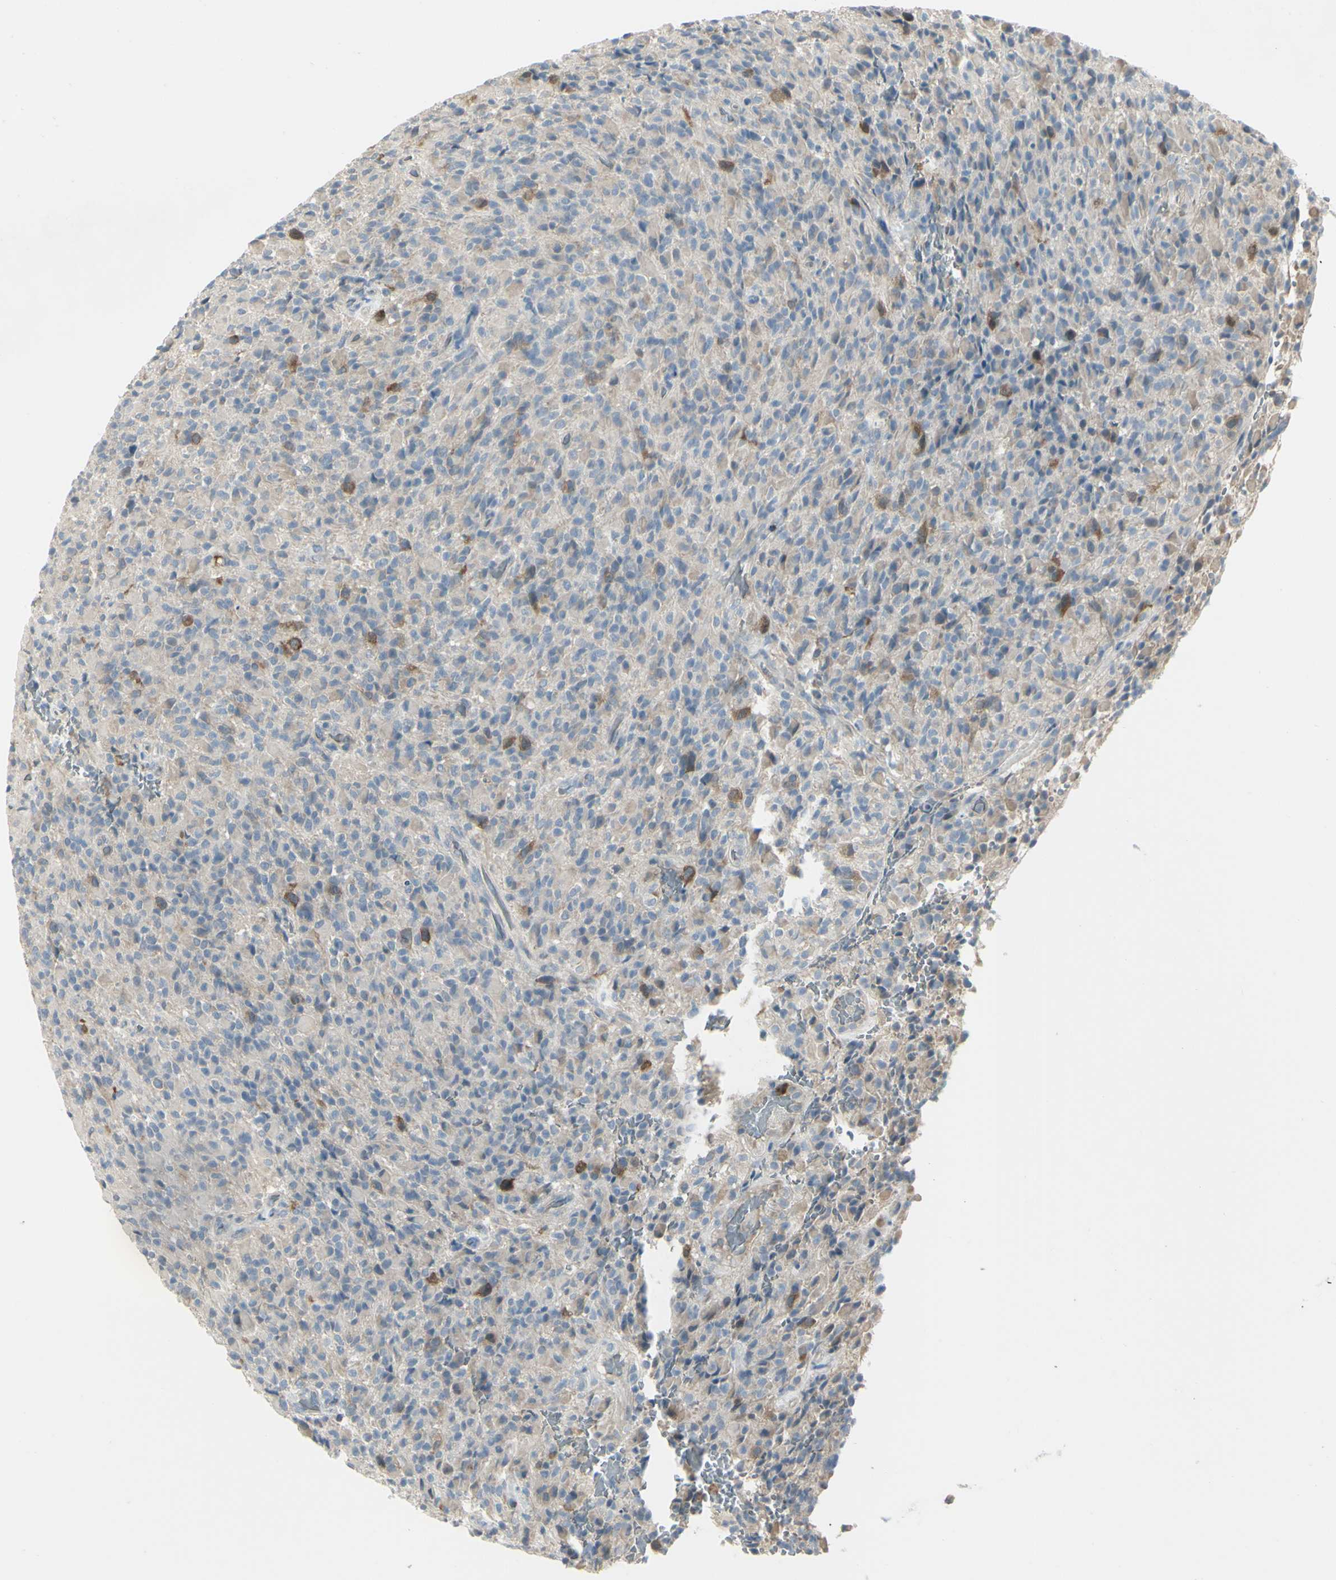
{"staining": {"intensity": "moderate", "quantity": "<25%", "location": "cytoplasmic/membranous"}, "tissue": "glioma", "cell_type": "Tumor cells", "image_type": "cancer", "snomed": [{"axis": "morphology", "description": "Glioma, malignant, High grade"}, {"axis": "topography", "description": "Brain"}], "caption": "Protein positivity by IHC shows moderate cytoplasmic/membranous positivity in about <25% of tumor cells in glioma. (DAB (3,3'-diaminobenzidine) IHC, brown staining for protein, blue staining for nuclei).", "gene": "CCNB2", "patient": {"sex": "male", "age": 71}}